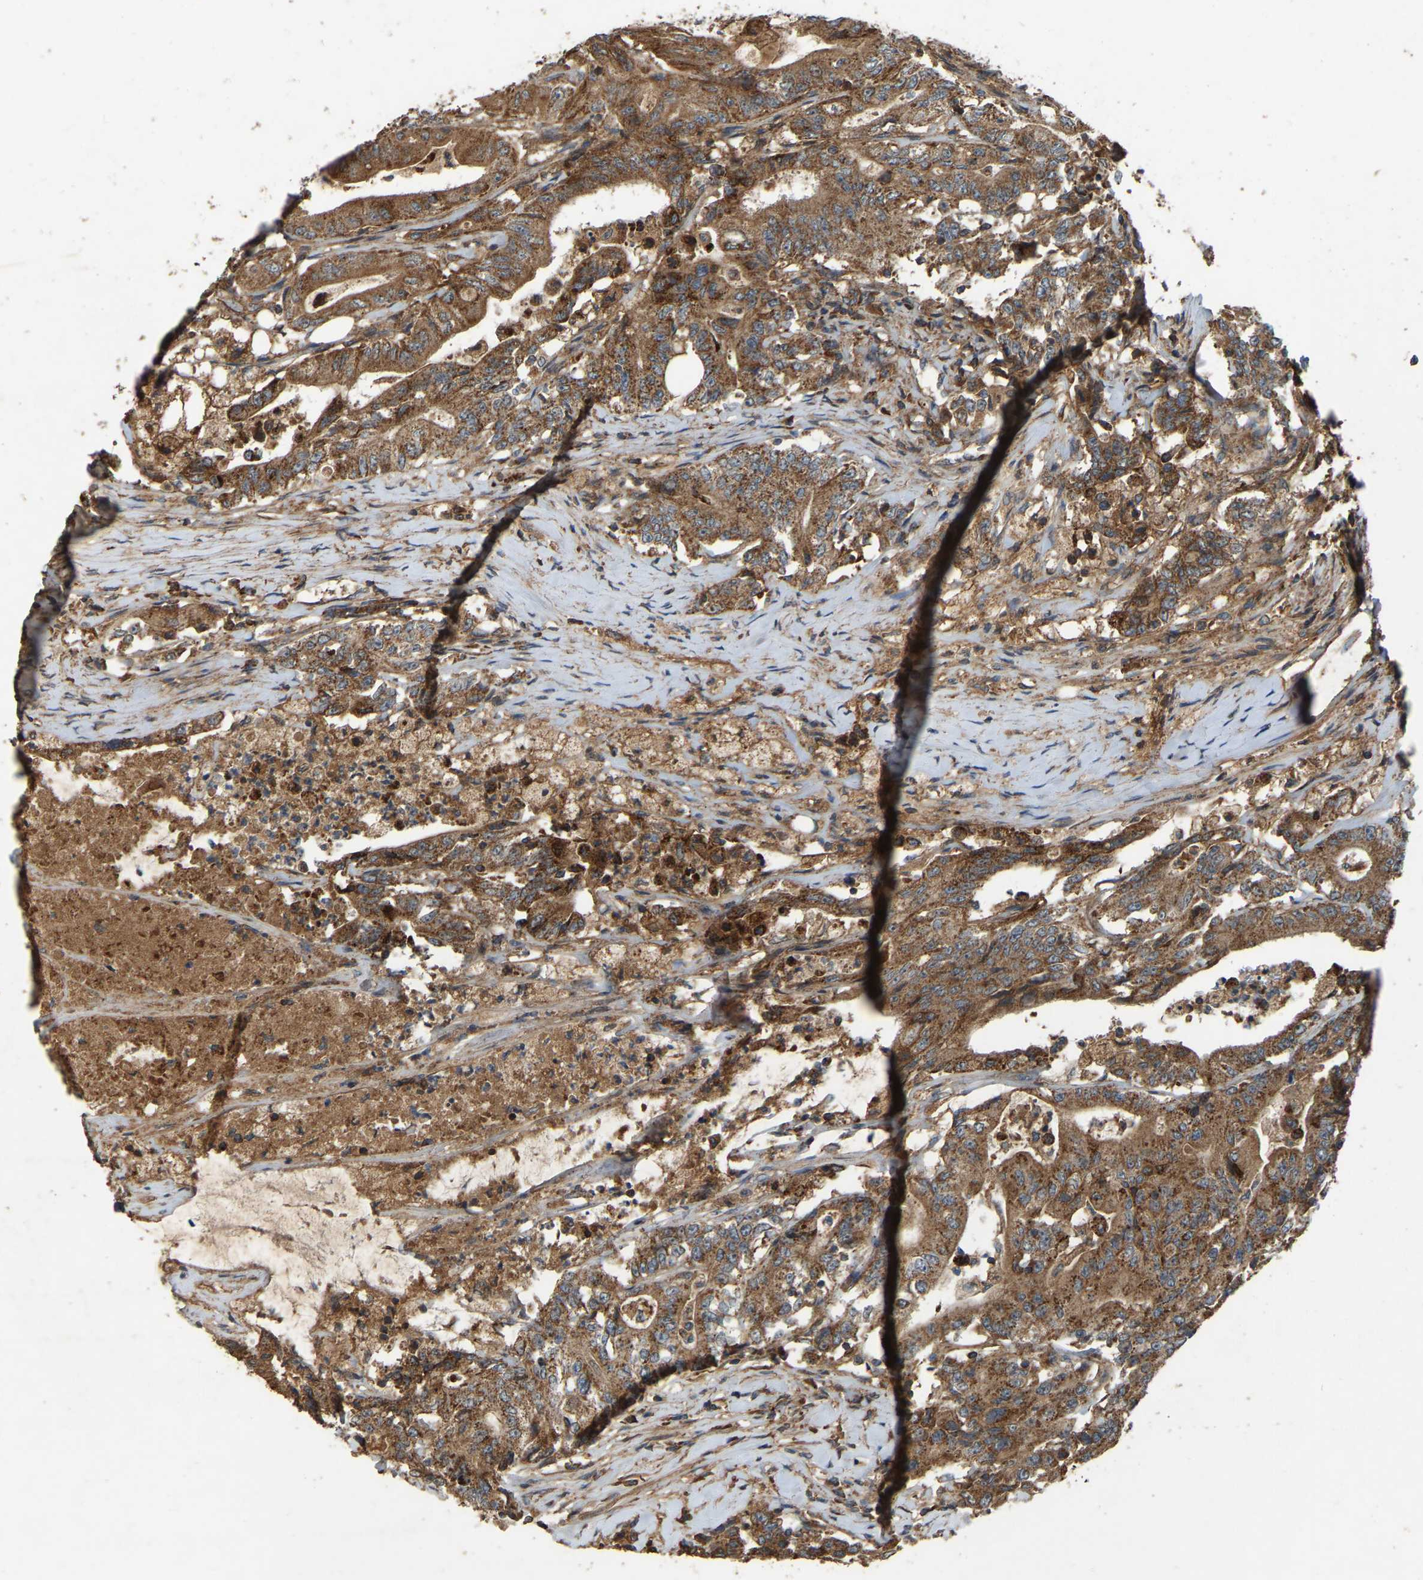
{"staining": {"intensity": "strong", "quantity": ">75%", "location": "cytoplasmic/membranous"}, "tissue": "colorectal cancer", "cell_type": "Tumor cells", "image_type": "cancer", "snomed": [{"axis": "morphology", "description": "Adenocarcinoma, NOS"}, {"axis": "topography", "description": "Colon"}], "caption": "Protein staining shows strong cytoplasmic/membranous expression in approximately >75% of tumor cells in adenocarcinoma (colorectal).", "gene": "SAMD9L", "patient": {"sex": "female", "age": 77}}